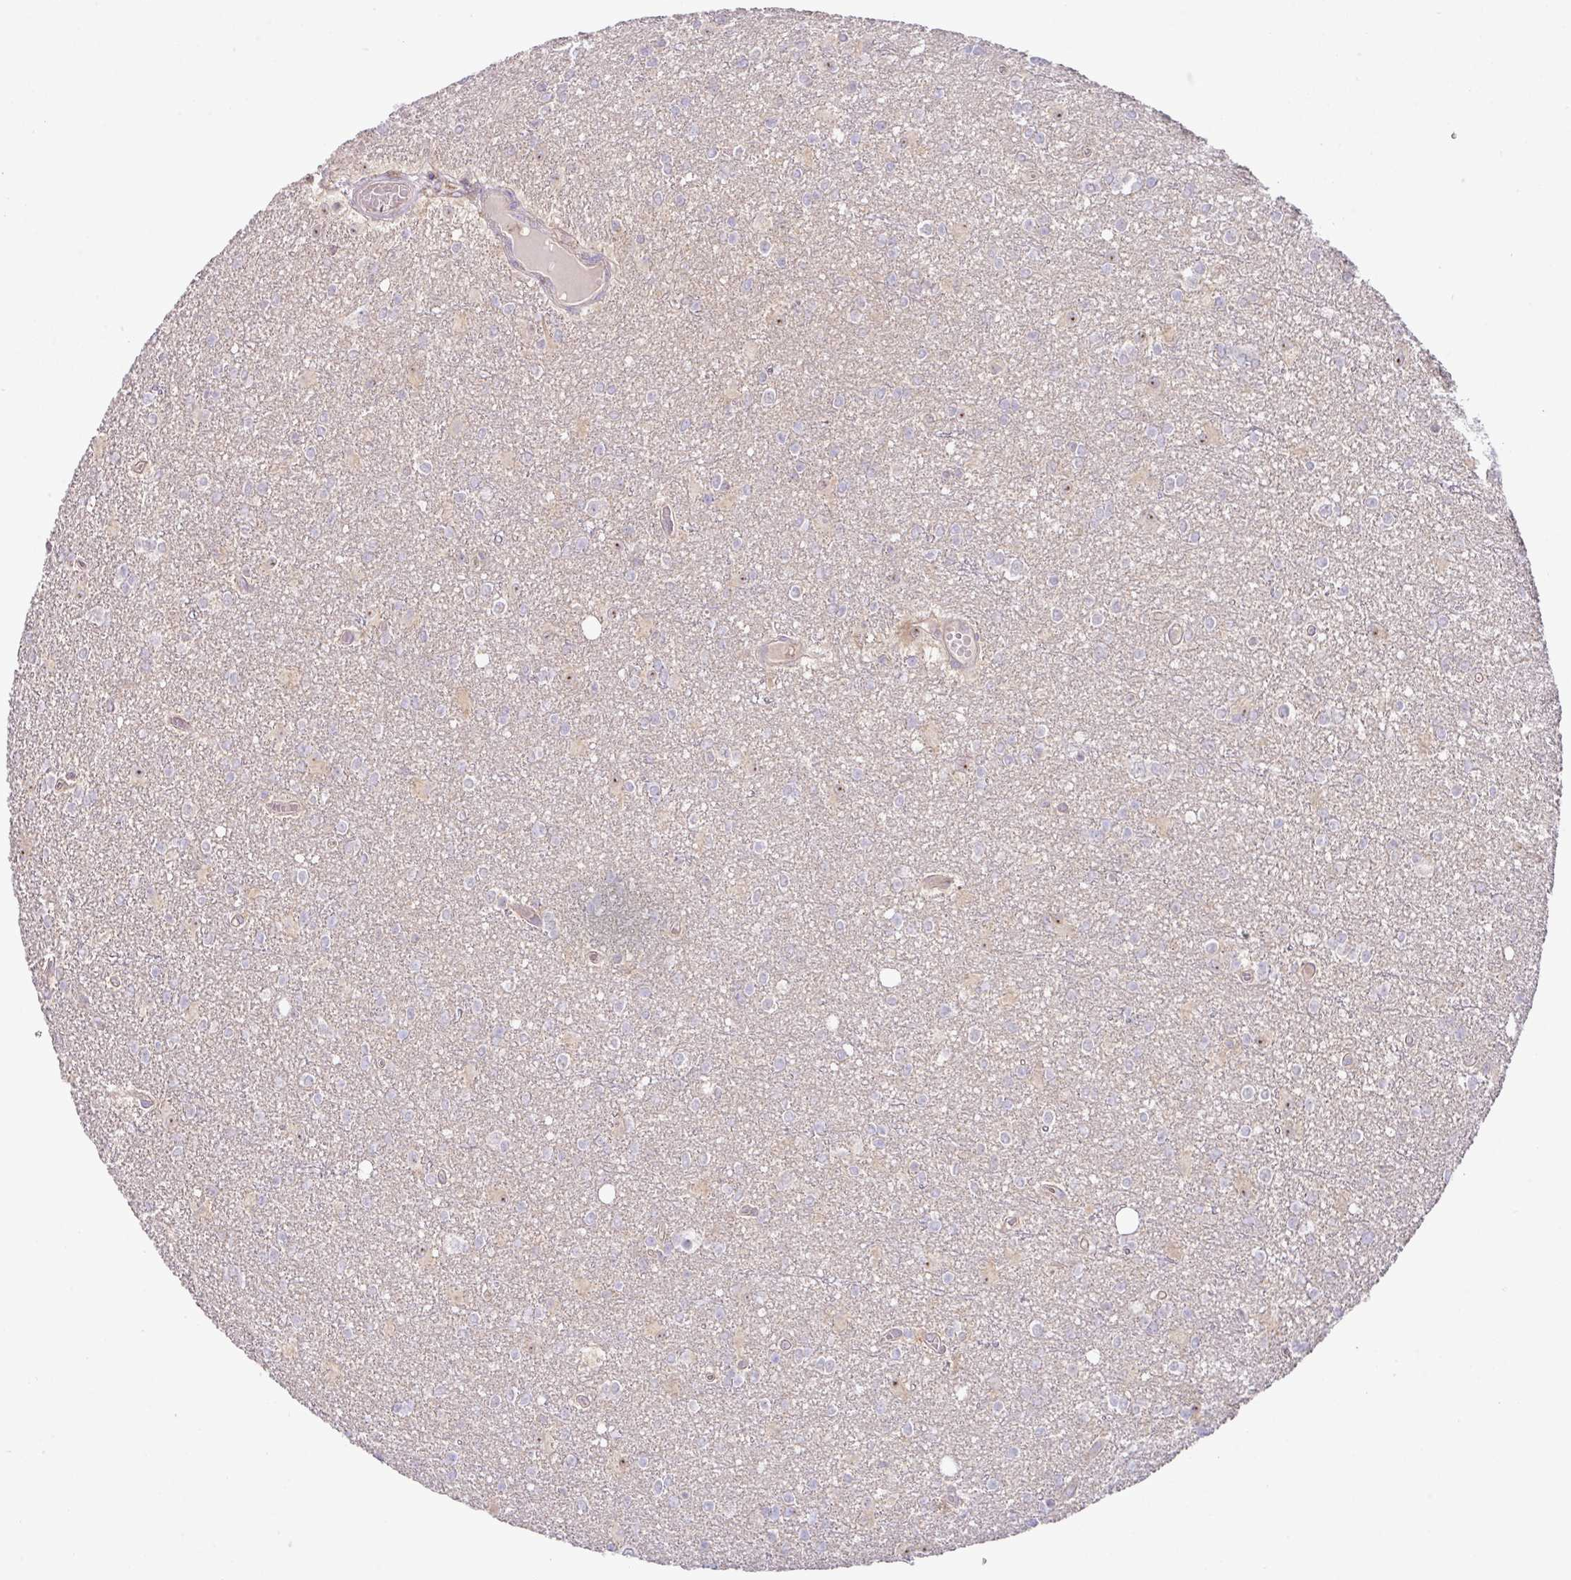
{"staining": {"intensity": "negative", "quantity": "none", "location": "none"}, "tissue": "glioma", "cell_type": "Tumor cells", "image_type": "cancer", "snomed": [{"axis": "morphology", "description": "Glioma, malignant, High grade"}, {"axis": "topography", "description": "Brain"}], "caption": "Immunohistochemistry of human malignant glioma (high-grade) displays no expression in tumor cells.", "gene": "HOXC13", "patient": {"sex": "male", "age": 48}}